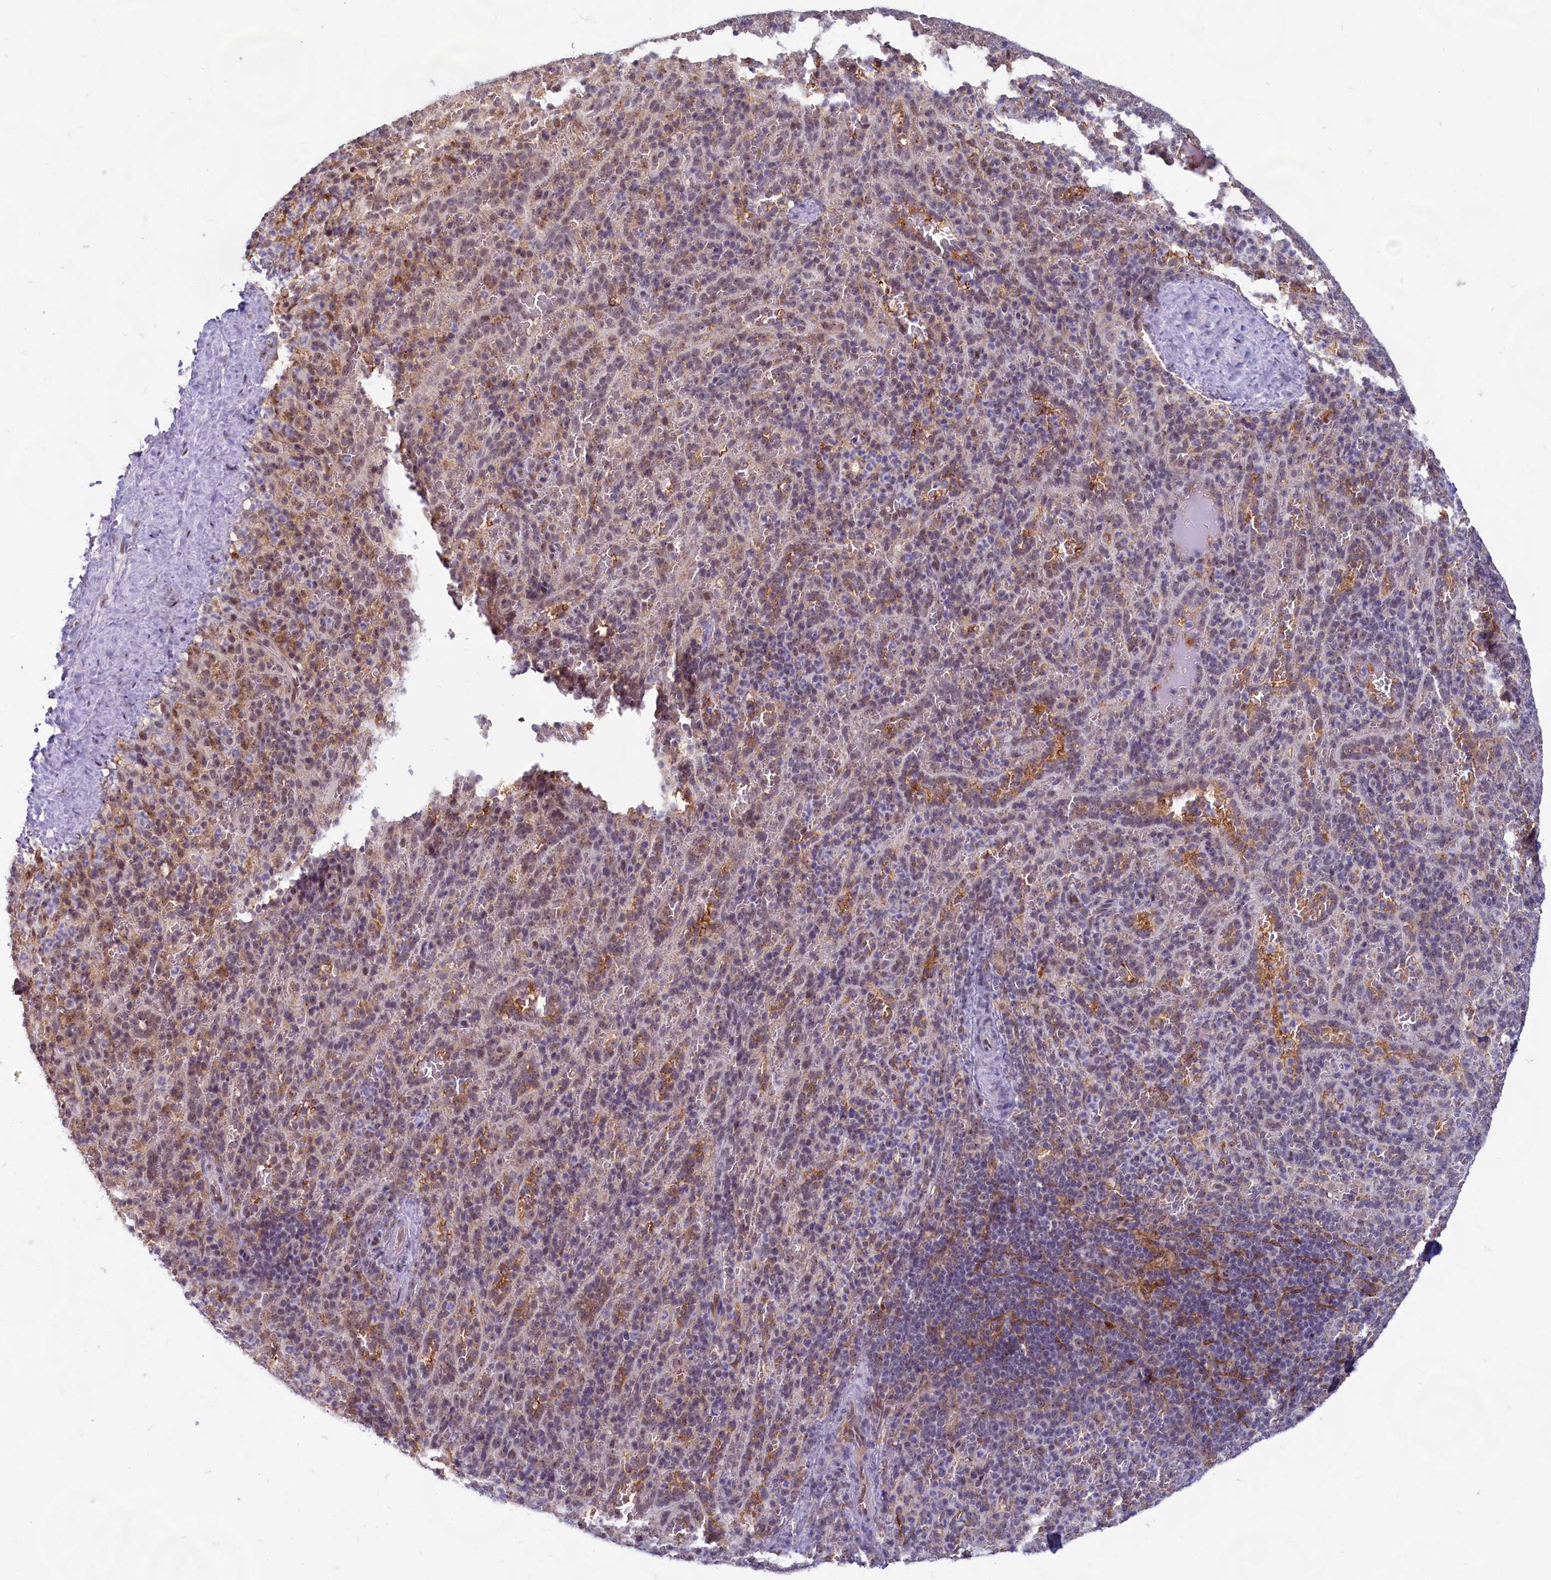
{"staining": {"intensity": "moderate", "quantity": "<25%", "location": "nuclear"}, "tissue": "spleen", "cell_type": "Cells in red pulp", "image_type": "normal", "snomed": [{"axis": "morphology", "description": "Normal tissue, NOS"}, {"axis": "topography", "description": "Spleen"}], "caption": "Spleen stained with DAB (3,3'-diaminobenzidine) immunohistochemistry displays low levels of moderate nuclear positivity in approximately <25% of cells in red pulp.", "gene": "C1D", "patient": {"sex": "female", "age": 21}}